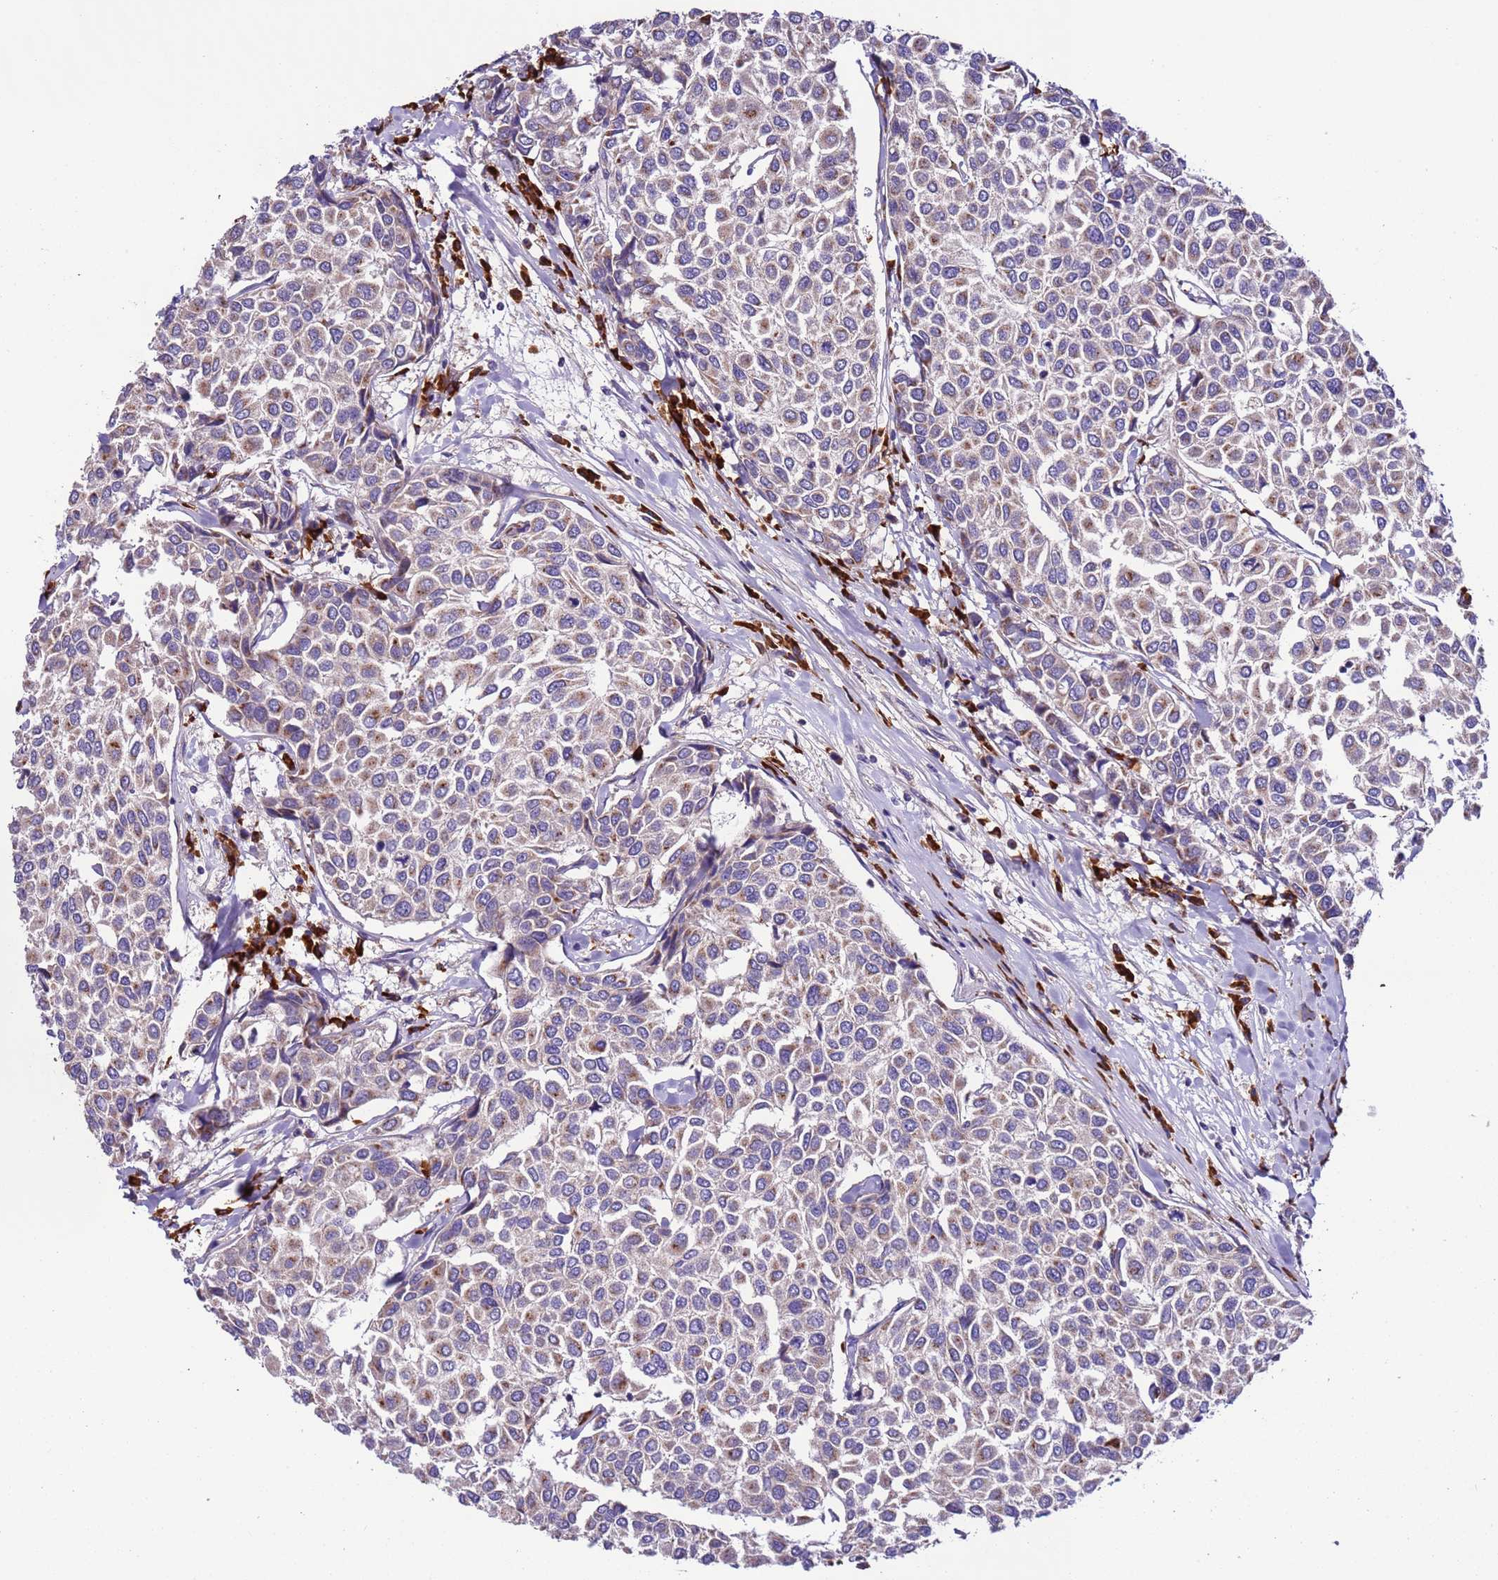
{"staining": {"intensity": "weak", "quantity": "25%-75%", "location": "cytoplasmic/membranous"}, "tissue": "breast cancer", "cell_type": "Tumor cells", "image_type": "cancer", "snomed": [{"axis": "morphology", "description": "Duct carcinoma"}, {"axis": "topography", "description": "Breast"}], "caption": "The photomicrograph shows immunohistochemical staining of breast infiltrating ductal carcinoma. There is weak cytoplasmic/membranous positivity is present in approximately 25%-75% of tumor cells.", "gene": "SPCS1", "patient": {"sex": "female", "age": 55}}